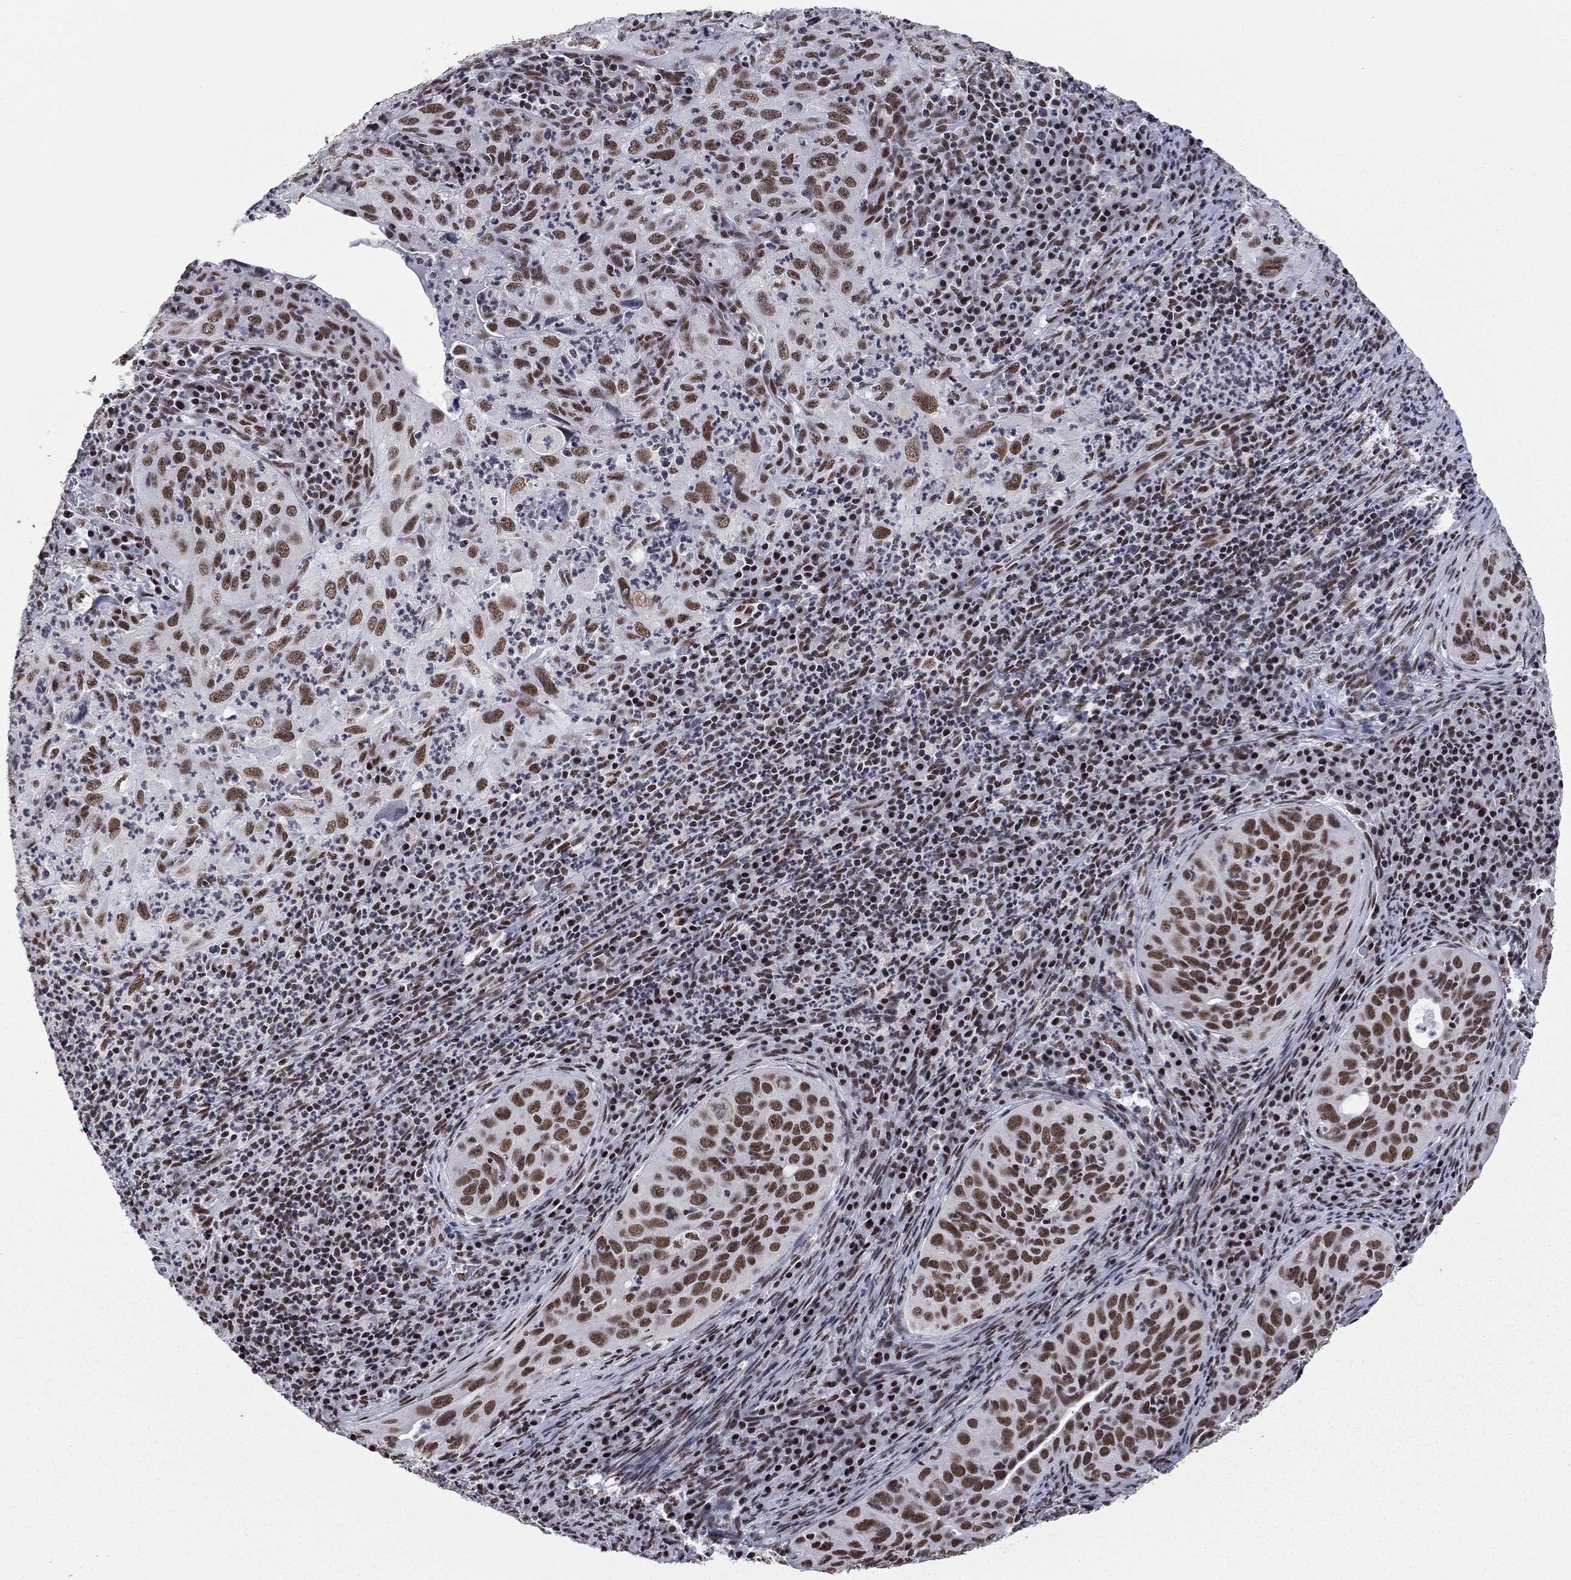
{"staining": {"intensity": "strong", "quantity": "25%-75%", "location": "nuclear"}, "tissue": "cervical cancer", "cell_type": "Tumor cells", "image_type": "cancer", "snomed": [{"axis": "morphology", "description": "Squamous cell carcinoma, NOS"}, {"axis": "topography", "description": "Cervix"}], "caption": "Squamous cell carcinoma (cervical) stained for a protein (brown) reveals strong nuclear positive expression in about 25%-75% of tumor cells.", "gene": "ETV5", "patient": {"sex": "female", "age": 26}}